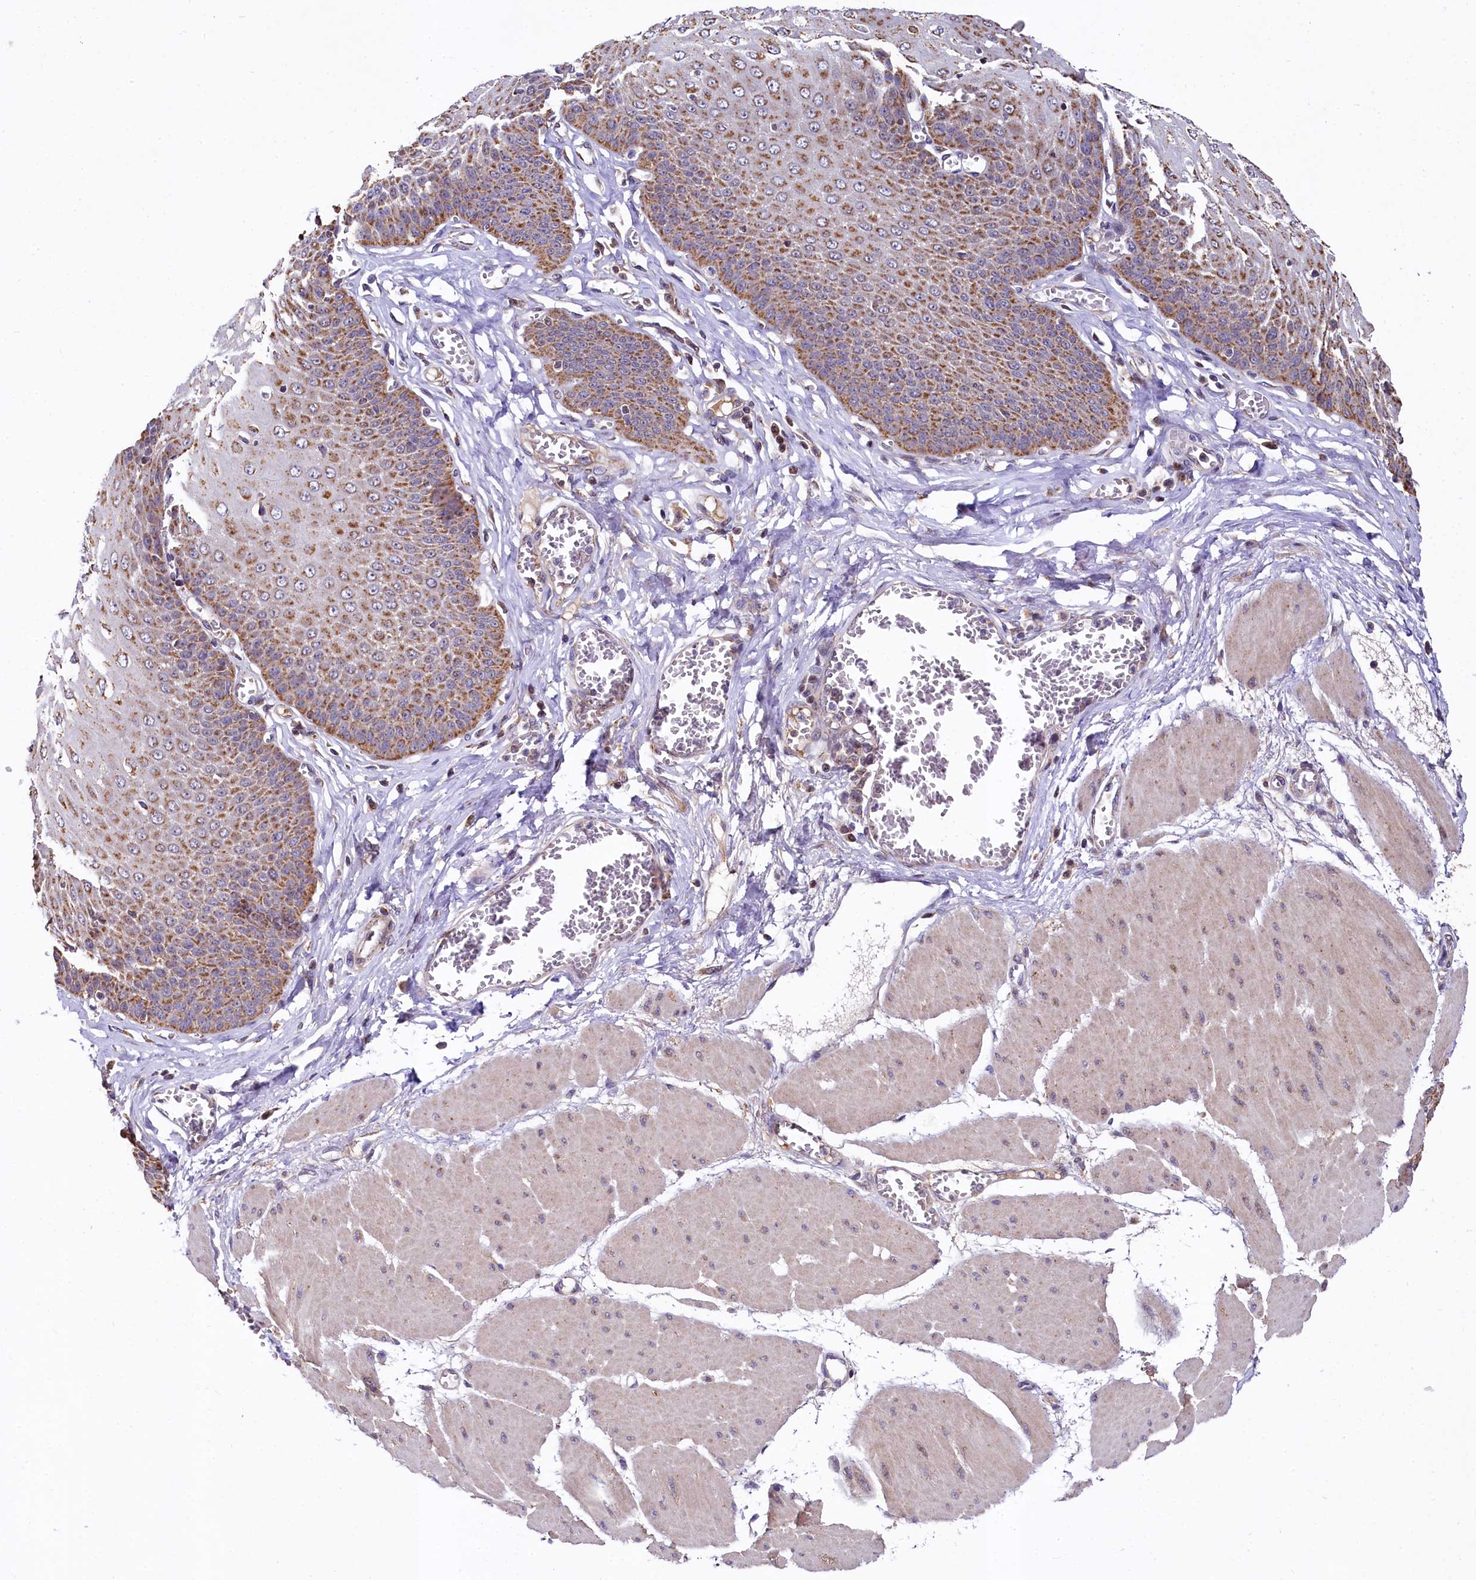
{"staining": {"intensity": "moderate", "quantity": "25%-75%", "location": "cytoplasmic/membranous"}, "tissue": "esophagus", "cell_type": "Squamous epithelial cells", "image_type": "normal", "snomed": [{"axis": "morphology", "description": "Normal tissue, NOS"}, {"axis": "topography", "description": "Esophagus"}], "caption": "A medium amount of moderate cytoplasmic/membranous expression is present in about 25%-75% of squamous epithelial cells in normal esophagus. Nuclei are stained in blue.", "gene": "SPRYD3", "patient": {"sex": "male", "age": 60}}